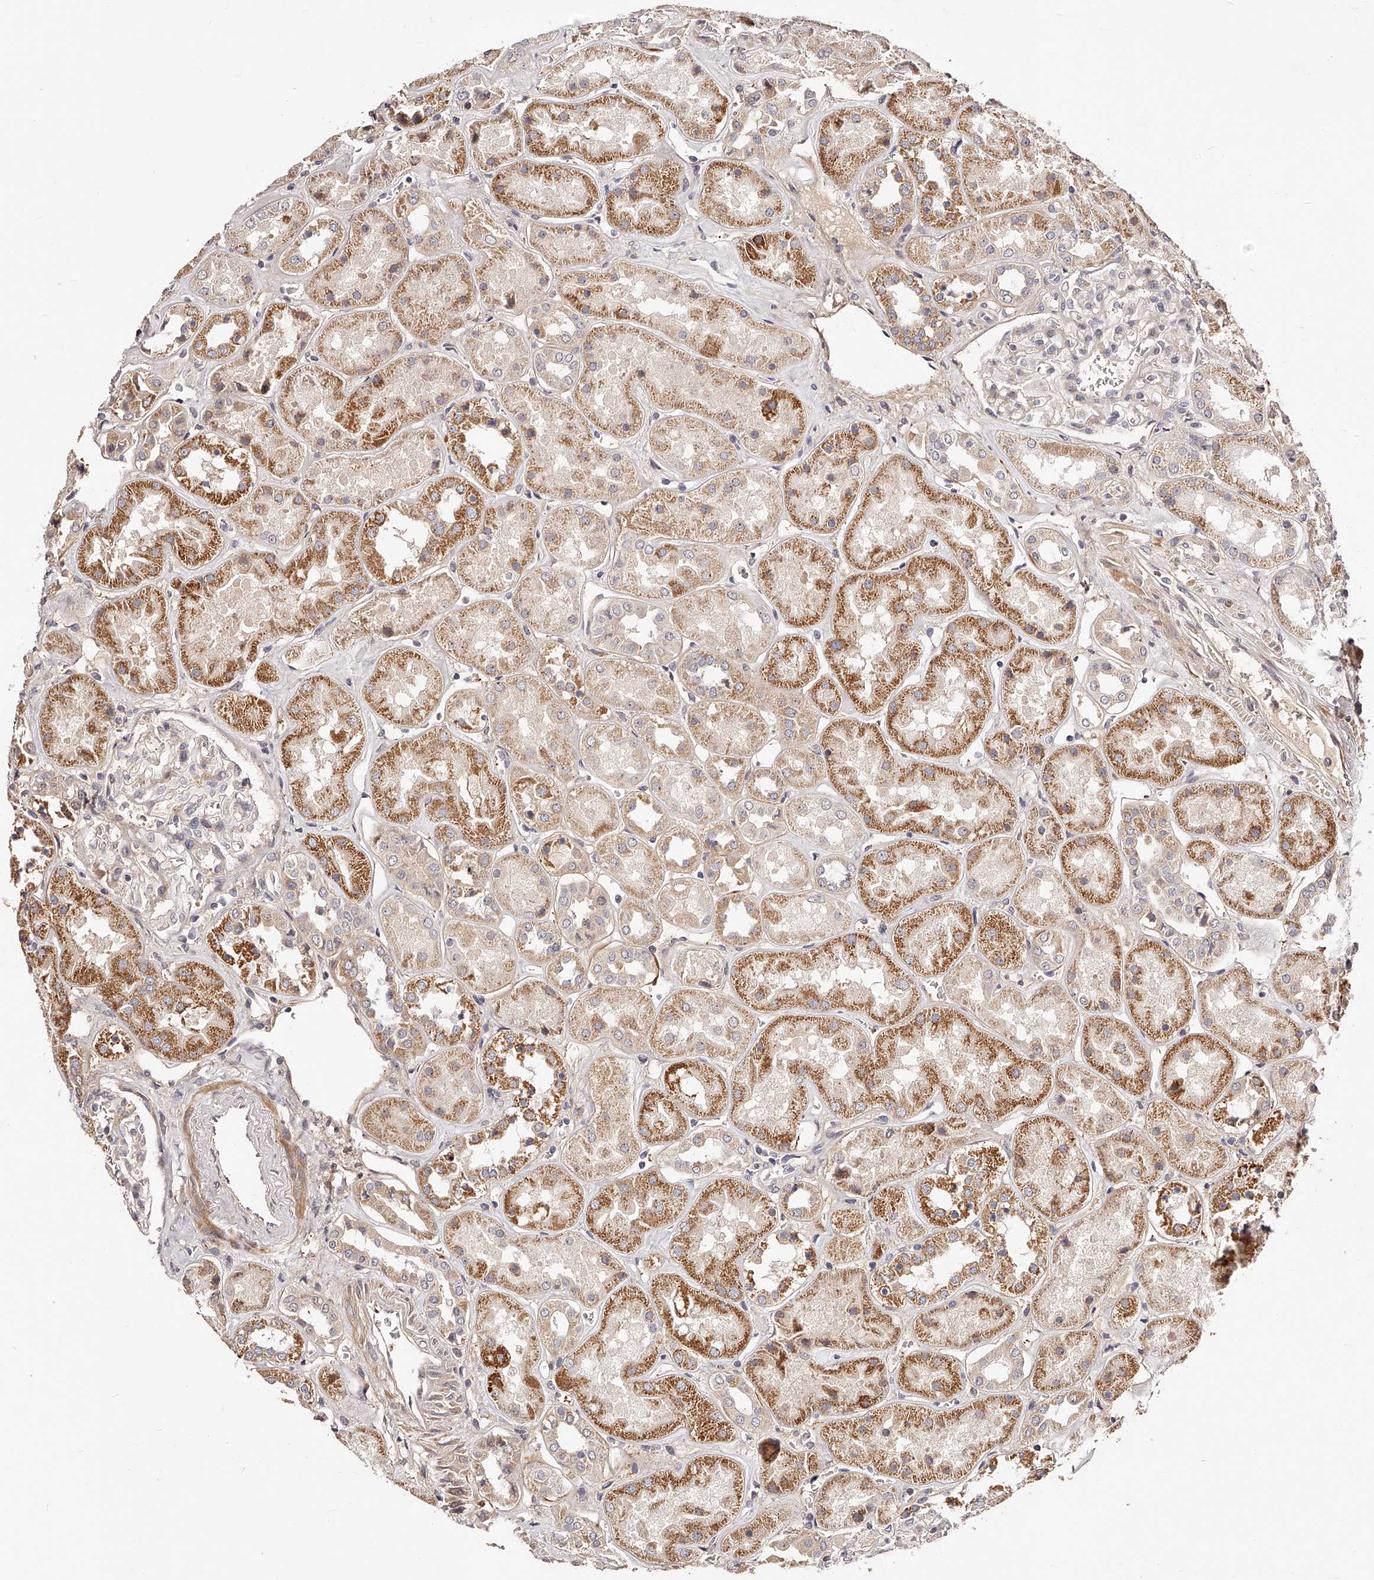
{"staining": {"intensity": "negative", "quantity": "none", "location": "none"}, "tissue": "kidney", "cell_type": "Cells in glomeruli", "image_type": "normal", "snomed": [{"axis": "morphology", "description": "Normal tissue, NOS"}, {"axis": "topography", "description": "Kidney"}], "caption": "The photomicrograph displays no significant staining in cells in glomeruli of kidney.", "gene": "ZNF502", "patient": {"sex": "male", "age": 70}}